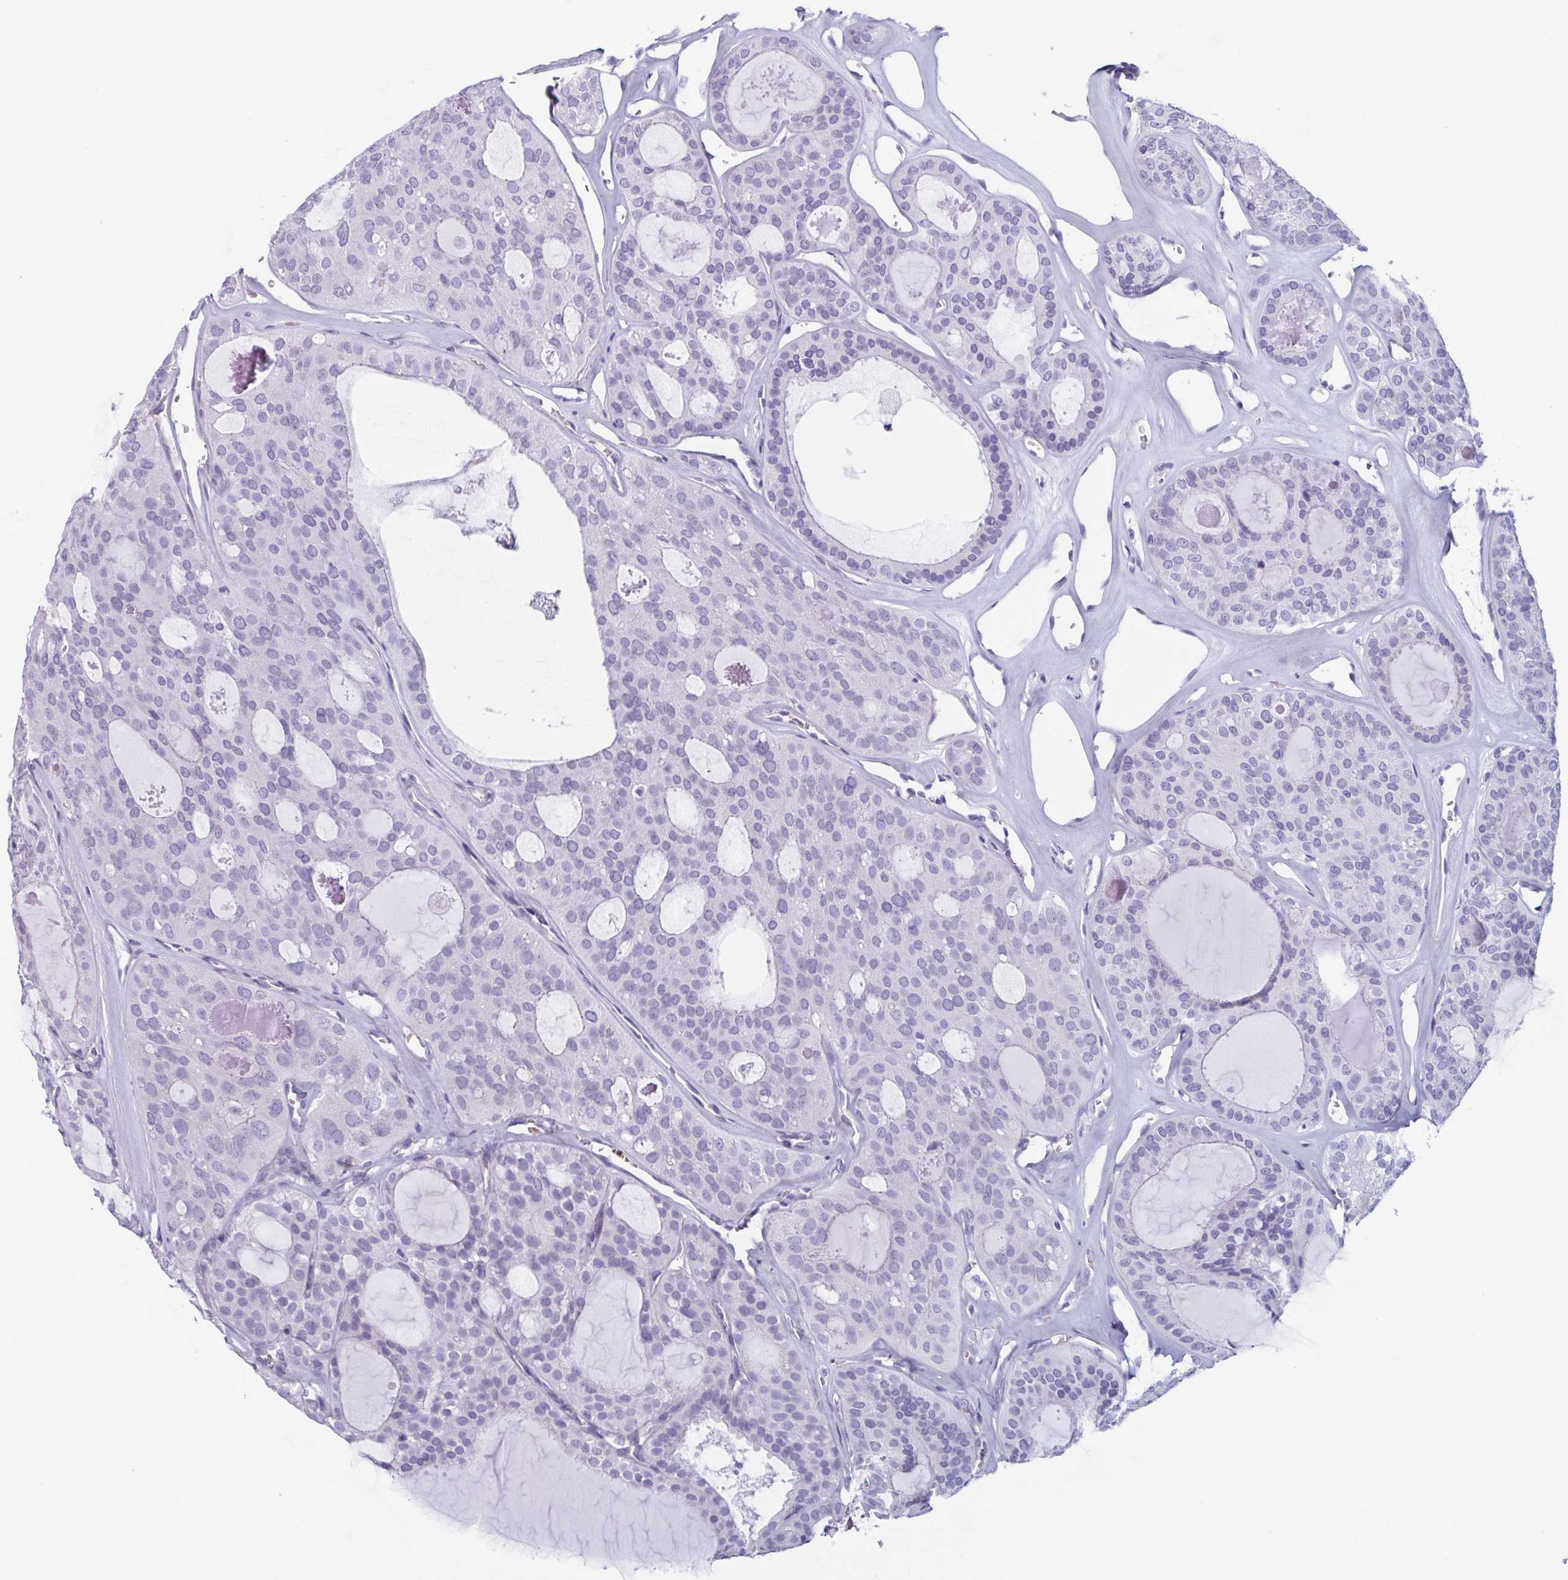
{"staining": {"intensity": "negative", "quantity": "none", "location": "none"}, "tissue": "thyroid cancer", "cell_type": "Tumor cells", "image_type": "cancer", "snomed": [{"axis": "morphology", "description": "Follicular adenoma carcinoma, NOS"}, {"axis": "topography", "description": "Thyroid gland"}], "caption": "Thyroid follicular adenoma carcinoma was stained to show a protein in brown. There is no significant staining in tumor cells.", "gene": "BPI", "patient": {"sex": "male", "age": 75}}